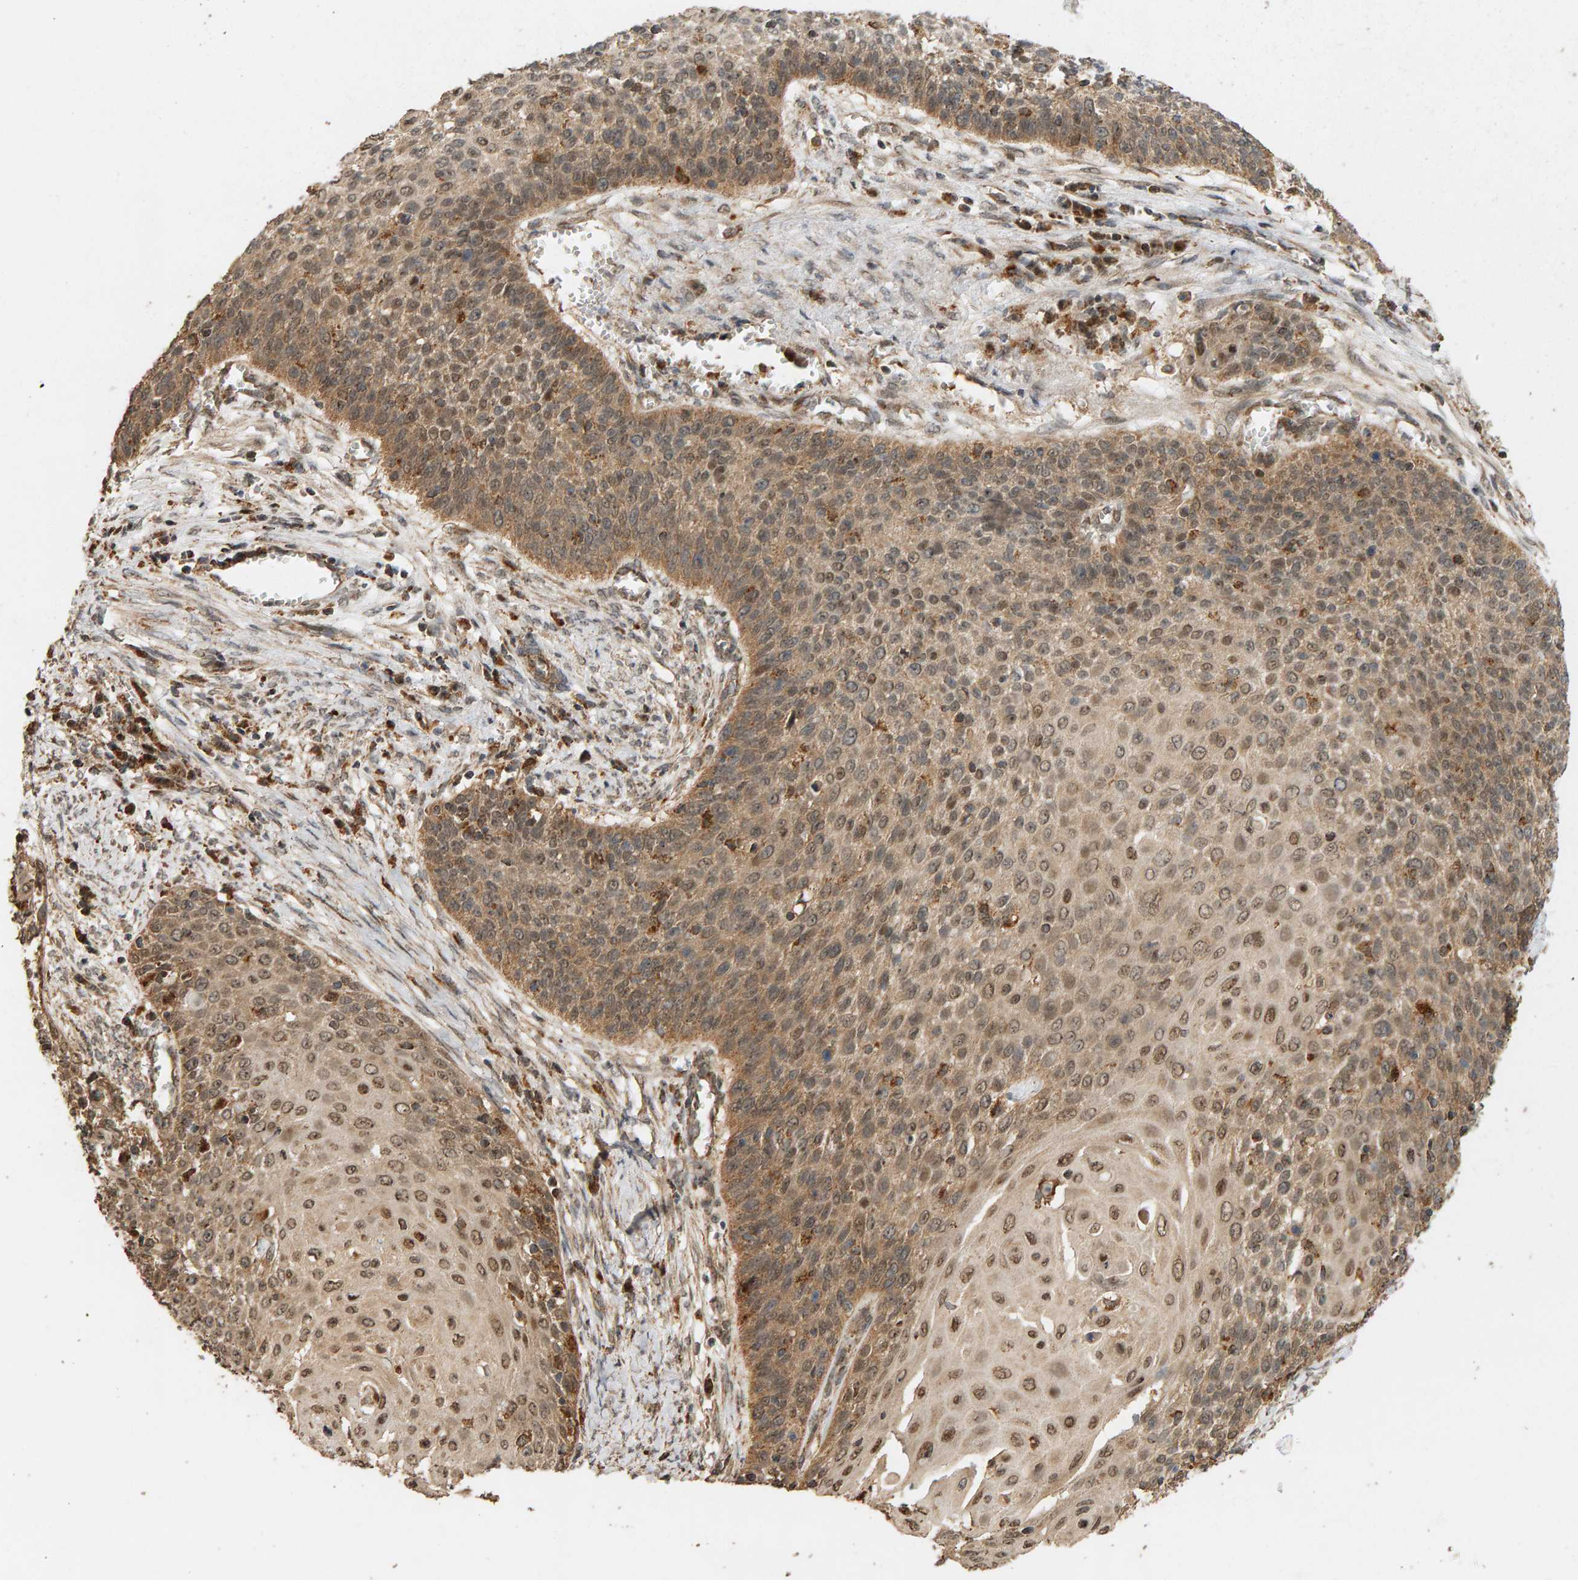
{"staining": {"intensity": "moderate", "quantity": ">75%", "location": "cytoplasmic/membranous,nuclear"}, "tissue": "cervical cancer", "cell_type": "Tumor cells", "image_type": "cancer", "snomed": [{"axis": "morphology", "description": "Squamous cell carcinoma, NOS"}, {"axis": "topography", "description": "Cervix"}], "caption": "This is an image of immunohistochemistry (IHC) staining of squamous cell carcinoma (cervical), which shows moderate expression in the cytoplasmic/membranous and nuclear of tumor cells.", "gene": "GSTK1", "patient": {"sex": "female", "age": 39}}